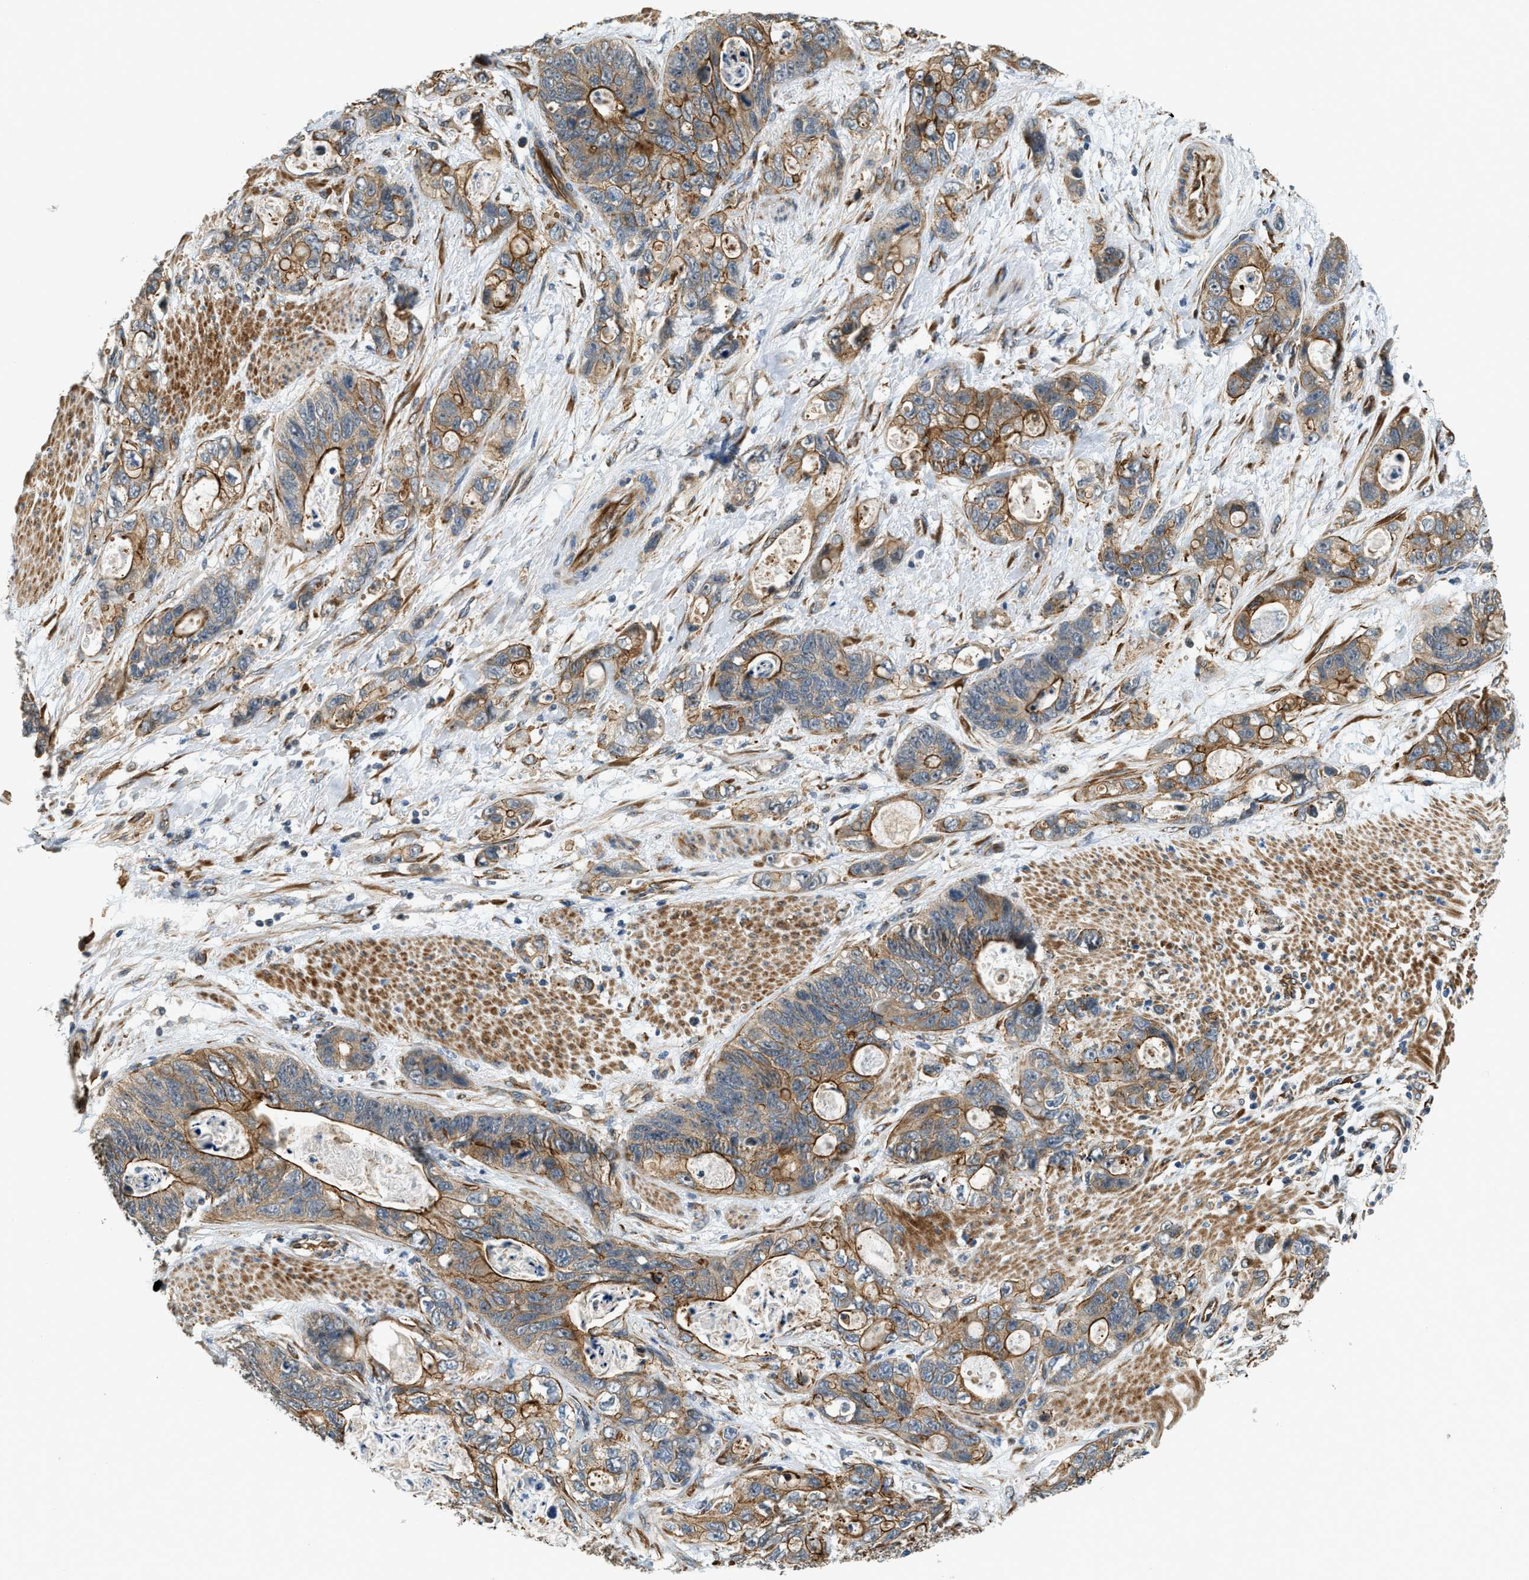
{"staining": {"intensity": "moderate", "quantity": ">75%", "location": "cytoplasmic/membranous"}, "tissue": "stomach cancer", "cell_type": "Tumor cells", "image_type": "cancer", "snomed": [{"axis": "morphology", "description": "Normal tissue, NOS"}, {"axis": "morphology", "description": "Adenocarcinoma, NOS"}, {"axis": "topography", "description": "Stomach"}], "caption": "This is an image of immunohistochemistry staining of stomach cancer (adenocarcinoma), which shows moderate expression in the cytoplasmic/membranous of tumor cells.", "gene": "ALOX12", "patient": {"sex": "female", "age": 89}}